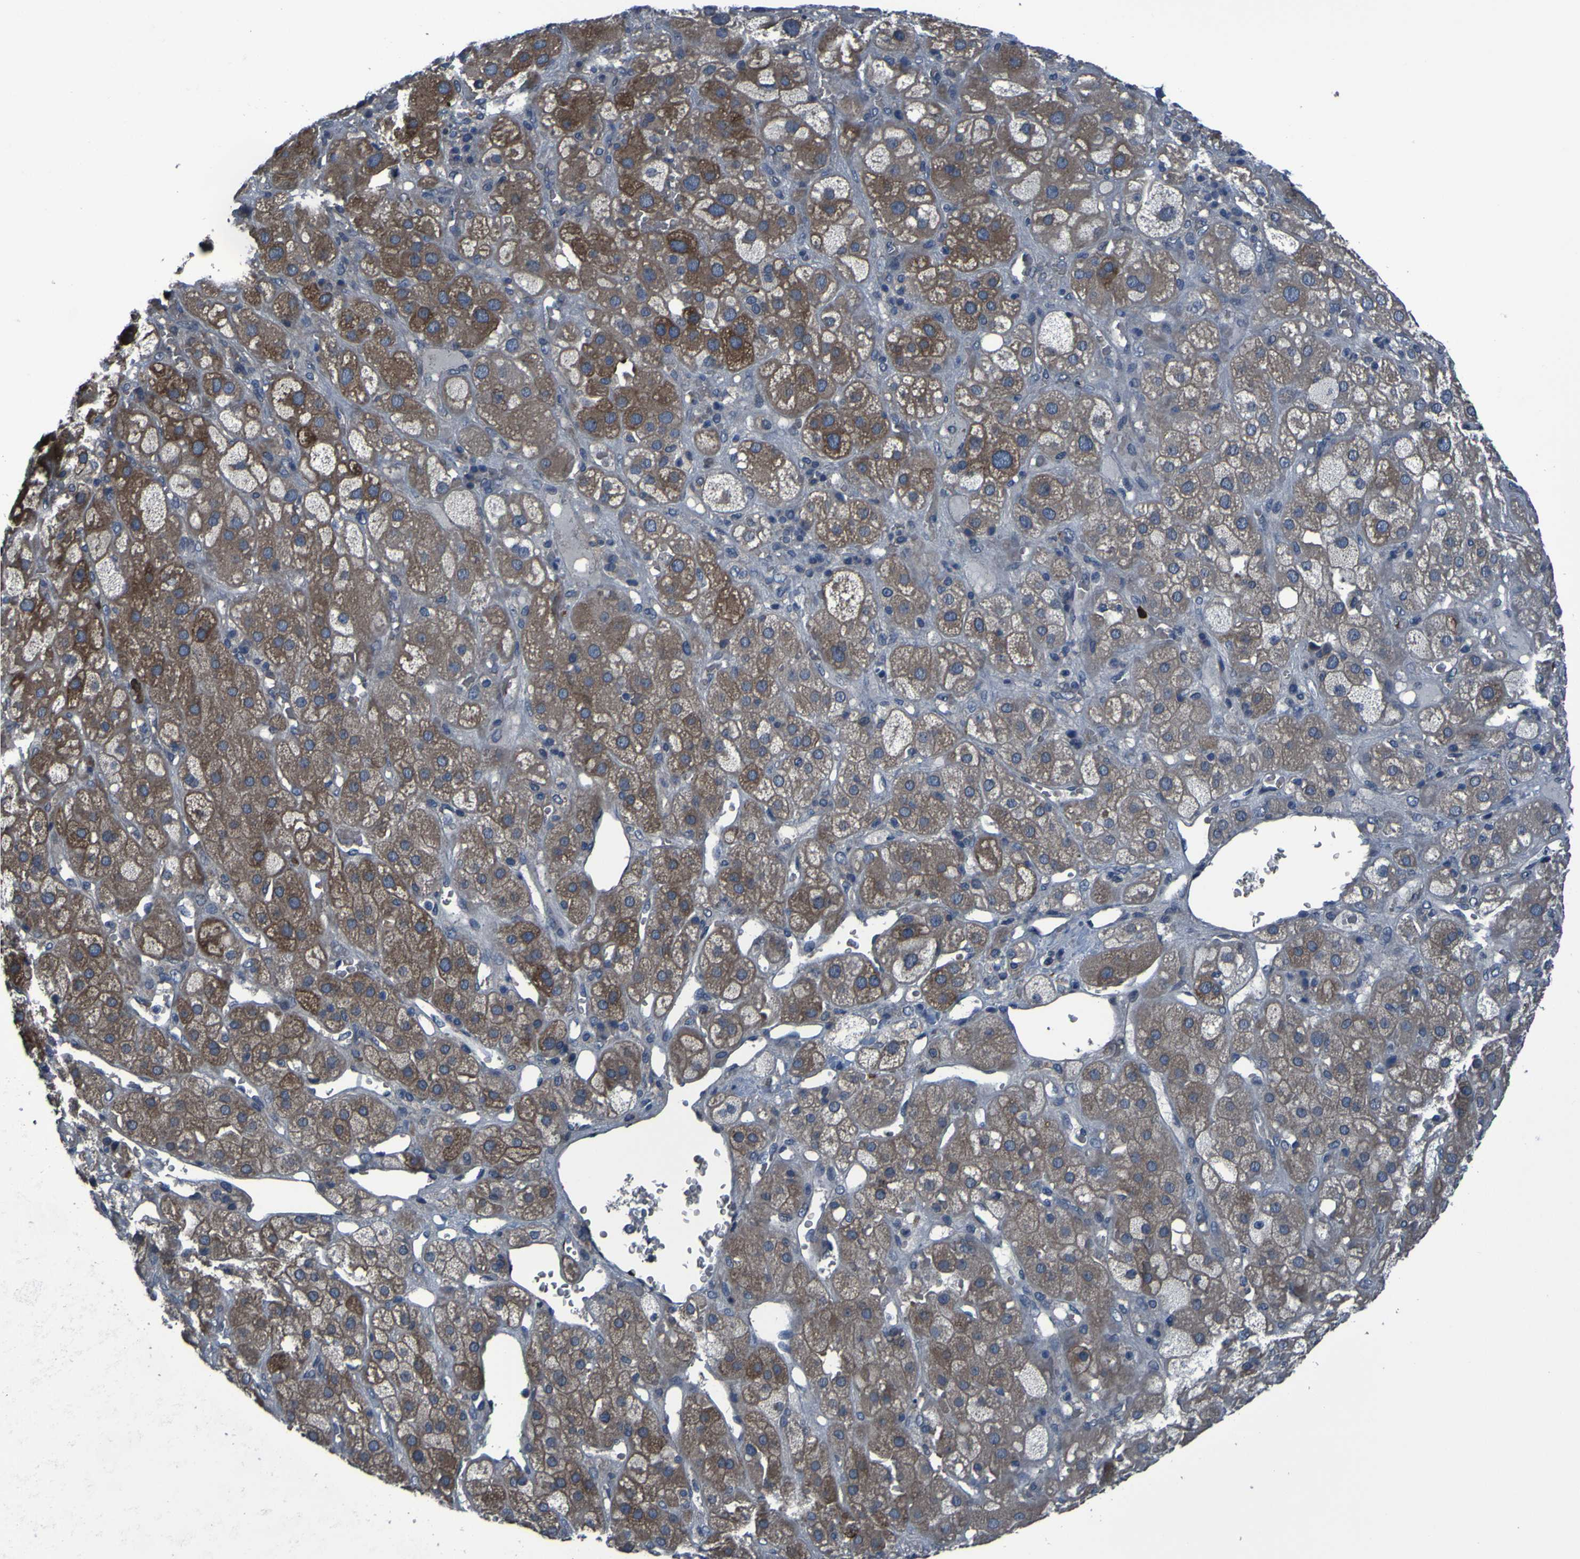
{"staining": {"intensity": "moderate", "quantity": "<25%", "location": "cytoplasmic/membranous"}, "tissue": "adrenal gland", "cell_type": "Glandular cells", "image_type": "normal", "snomed": [{"axis": "morphology", "description": "Normal tissue, NOS"}, {"axis": "topography", "description": "Adrenal gland"}], "caption": "This photomicrograph reveals immunohistochemistry staining of benign human adrenal gland, with low moderate cytoplasmic/membranous staining in approximately <25% of glandular cells.", "gene": "GRAMD1A", "patient": {"sex": "female", "age": 47}}